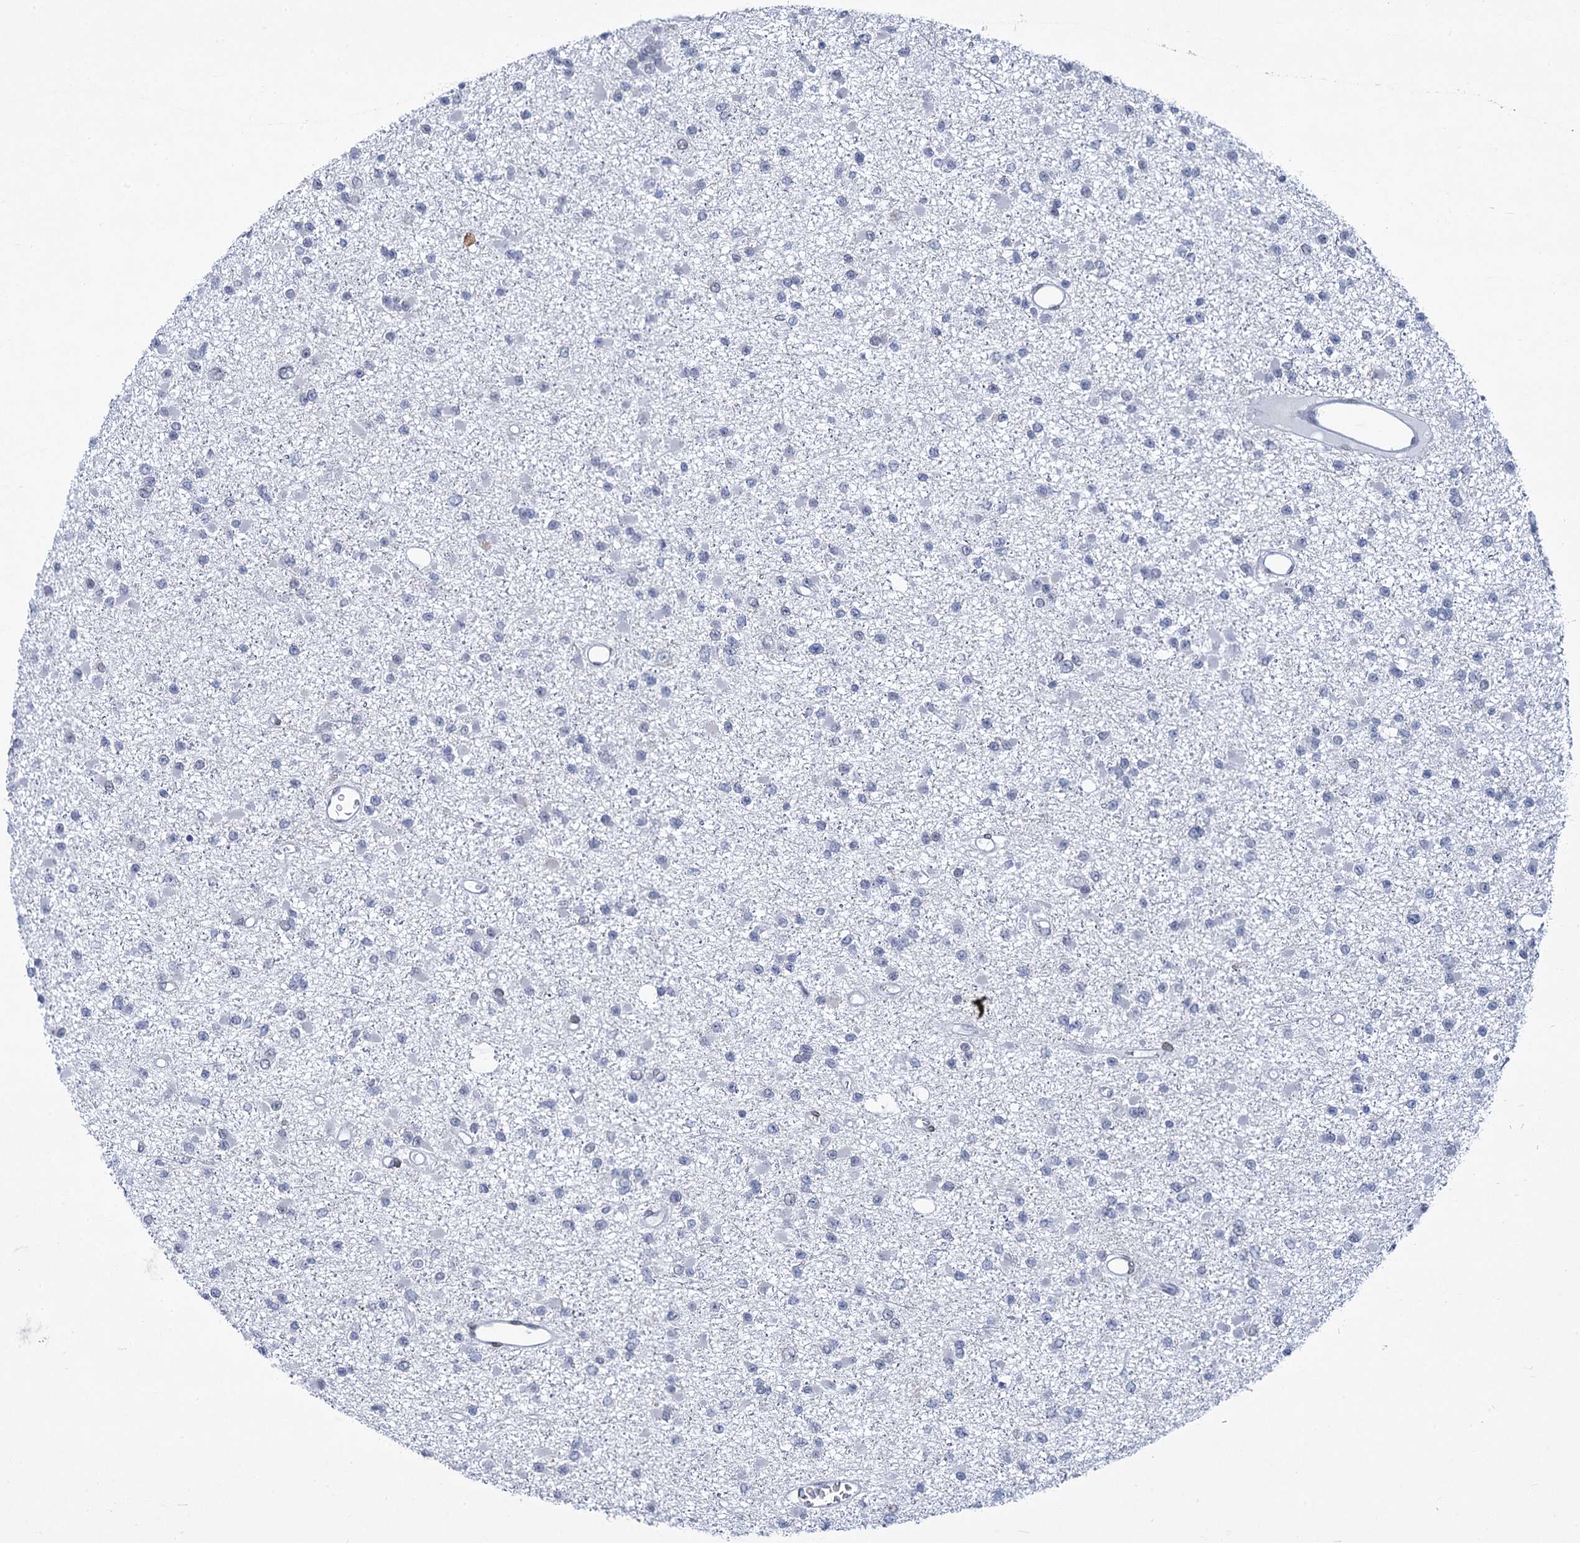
{"staining": {"intensity": "negative", "quantity": "none", "location": "none"}, "tissue": "glioma", "cell_type": "Tumor cells", "image_type": "cancer", "snomed": [{"axis": "morphology", "description": "Glioma, malignant, Low grade"}, {"axis": "topography", "description": "Brain"}], "caption": "Tumor cells show no significant expression in glioma. Brightfield microscopy of immunohistochemistry stained with DAB (brown) and hematoxylin (blue), captured at high magnification.", "gene": "PRSS35", "patient": {"sex": "female", "age": 22}}